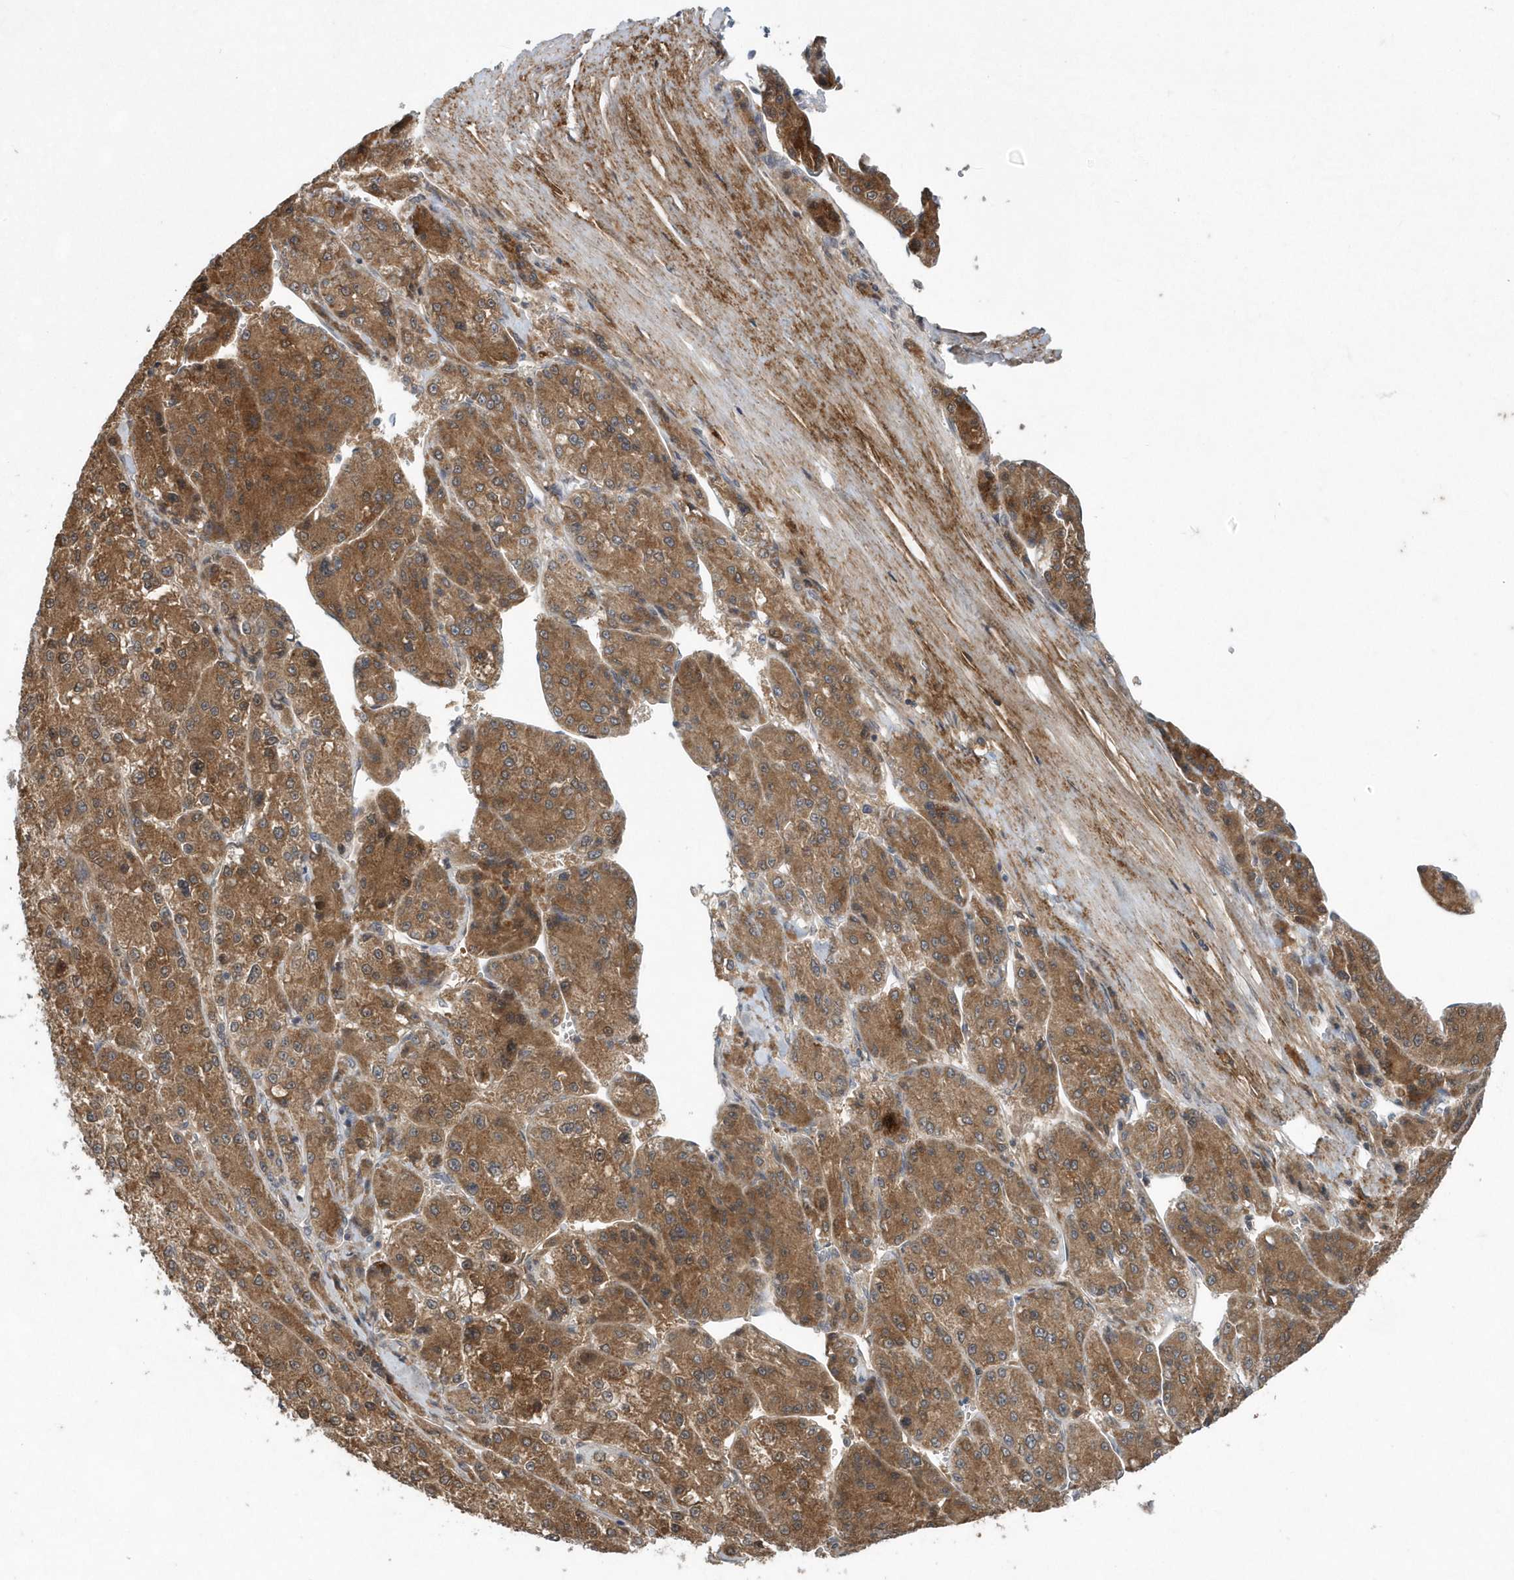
{"staining": {"intensity": "strong", "quantity": ">75%", "location": "cytoplasmic/membranous"}, "tissue": "liver cancer", "cell_type": "Tumor cells", "image_type": "cancer", "snomed": [{"axis": "morphology", "description": "Carcinoma, Hepatocellular, NOS"}, {"axis": "topography", "description": "Liver"}], "caption": "Immunohistochemical staining of liver cancer shows strong cytoplasmic/membranous protein expression in approximately >75% of tumor cells.", "gene": "HMGCS1", "patient": {"sex": "female", "age": 73}}